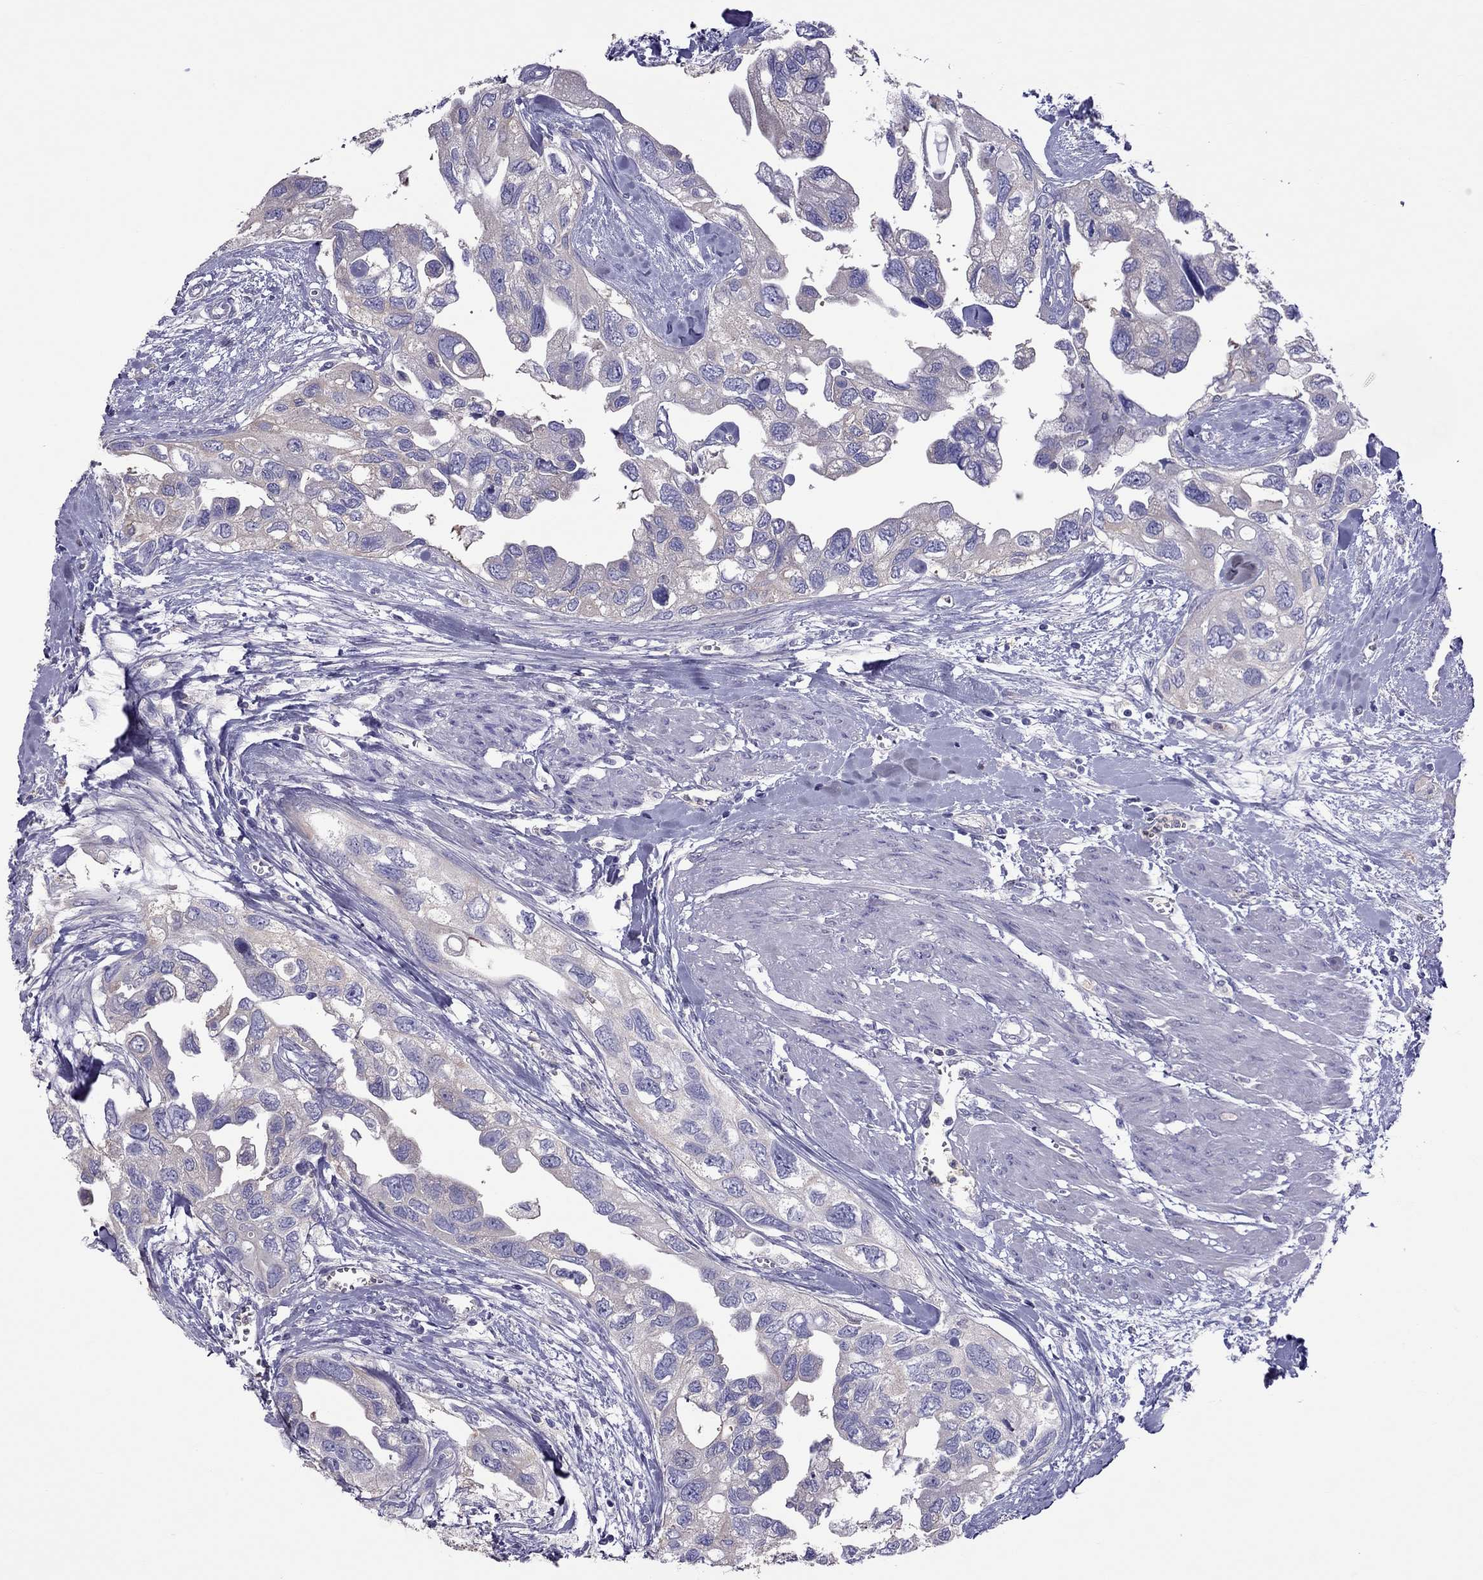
{"staining": {"intensity": "negative", "quantity": "none", "location": "none"}, "tissue": "urothelial cancer", "cell_type": "Tumor cells", "image_type": "cancer", "snomed": [{"axis": "morphology", "description": "Urothelial carcinoma, High grade"}, {"axis": "topography", "description": "Urinary bladder"}], "caption": "Immunohistochemistry micrograph of human urothelial cancer stained for a protein (brown), which reveals no expression in tumor cells.", "gene": "TEX22", "patient": {"sex": "male", "age": 59}}